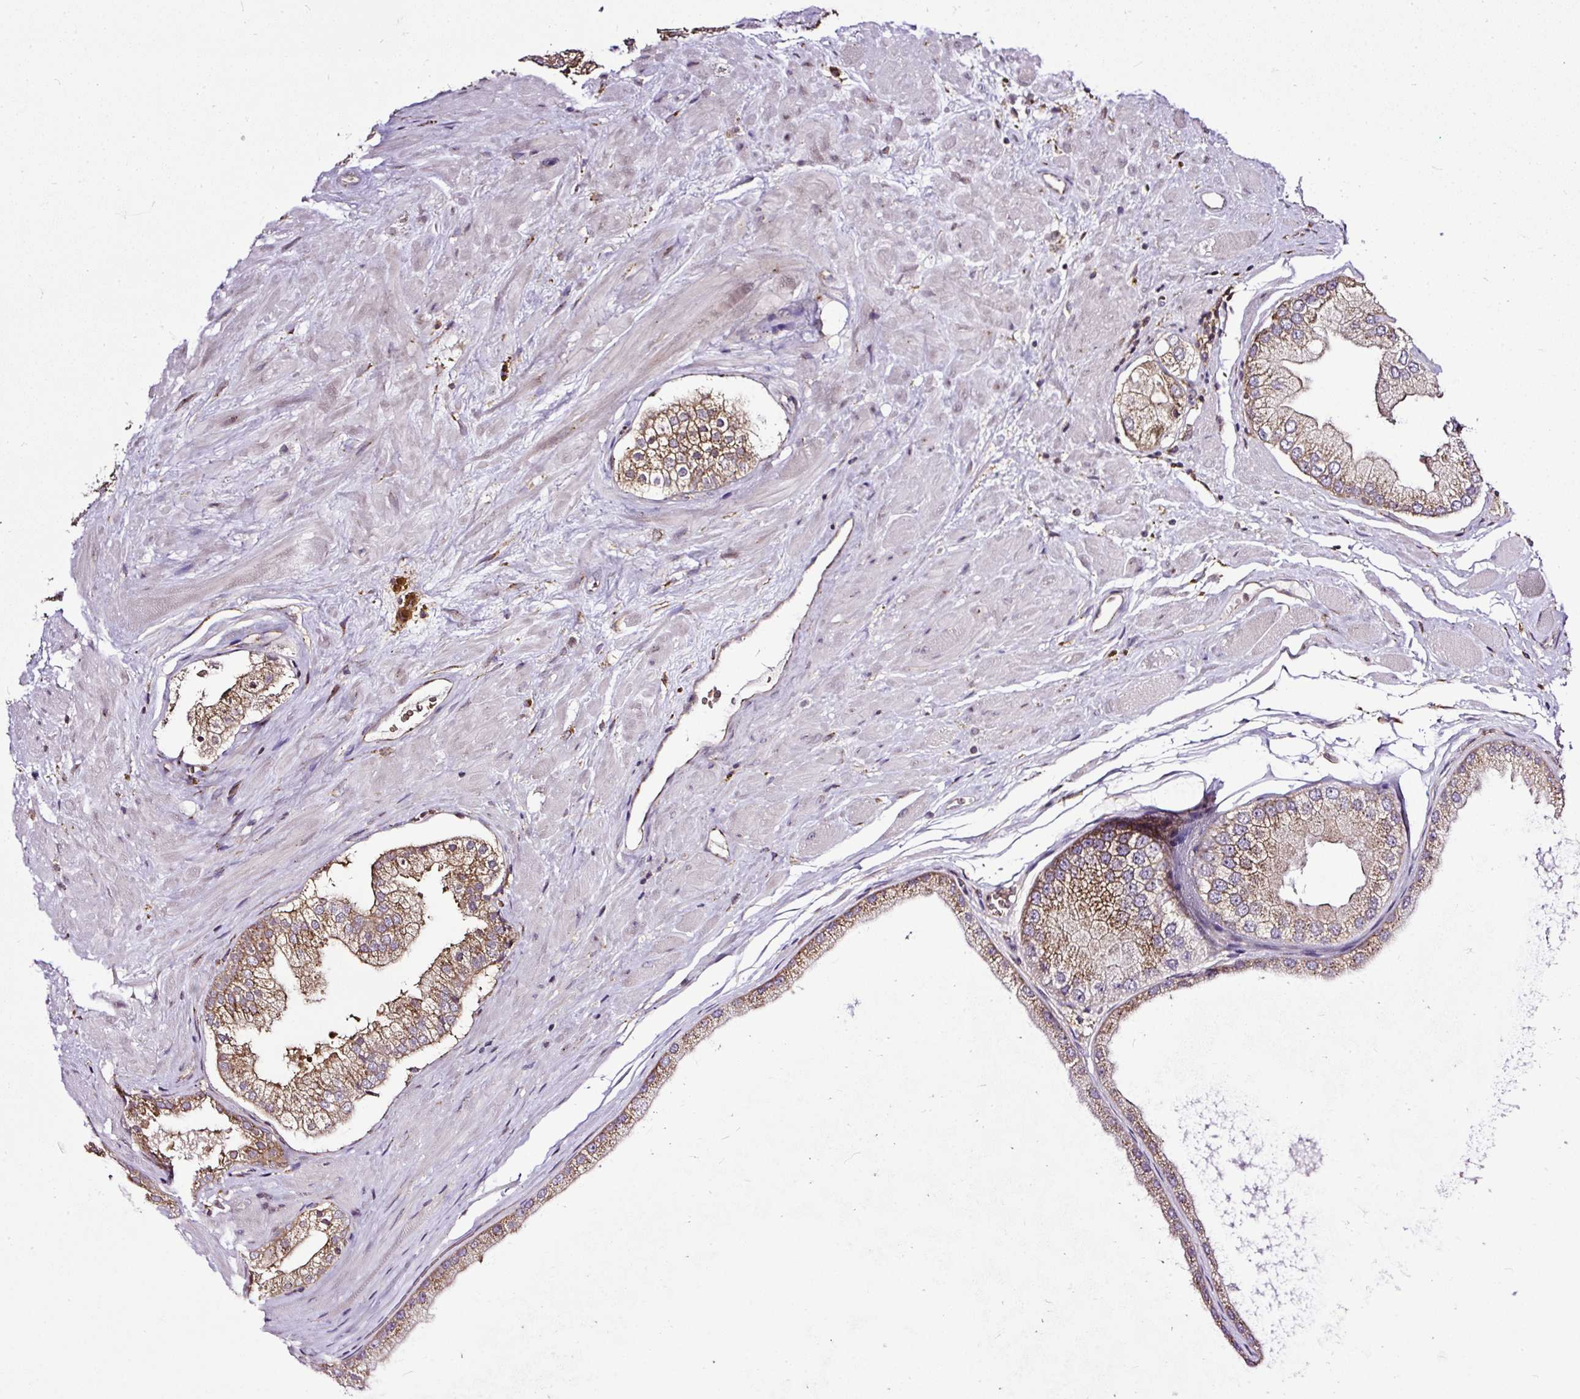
{"staining": {"intensity": "moderate", "quantity": ">75%", "location": "cytoplasmic/membranous"}, "tissue": "prostate cancer", "cell_type": "Tumor cells", "image_type": "cancer", "snomed": [{"axis": "morphology", "description": "Adenocarcinoma, Low grade"}, {"axis": "topography", "description": "Prostate"}], "caption": "Protein staining of prostate cancer tissue displays moderate cytoplasmic/membranous expression in approximately >75% of tumor cells.", "gene": "SMC4", "patient": {"sex": "male", "age": 42}}